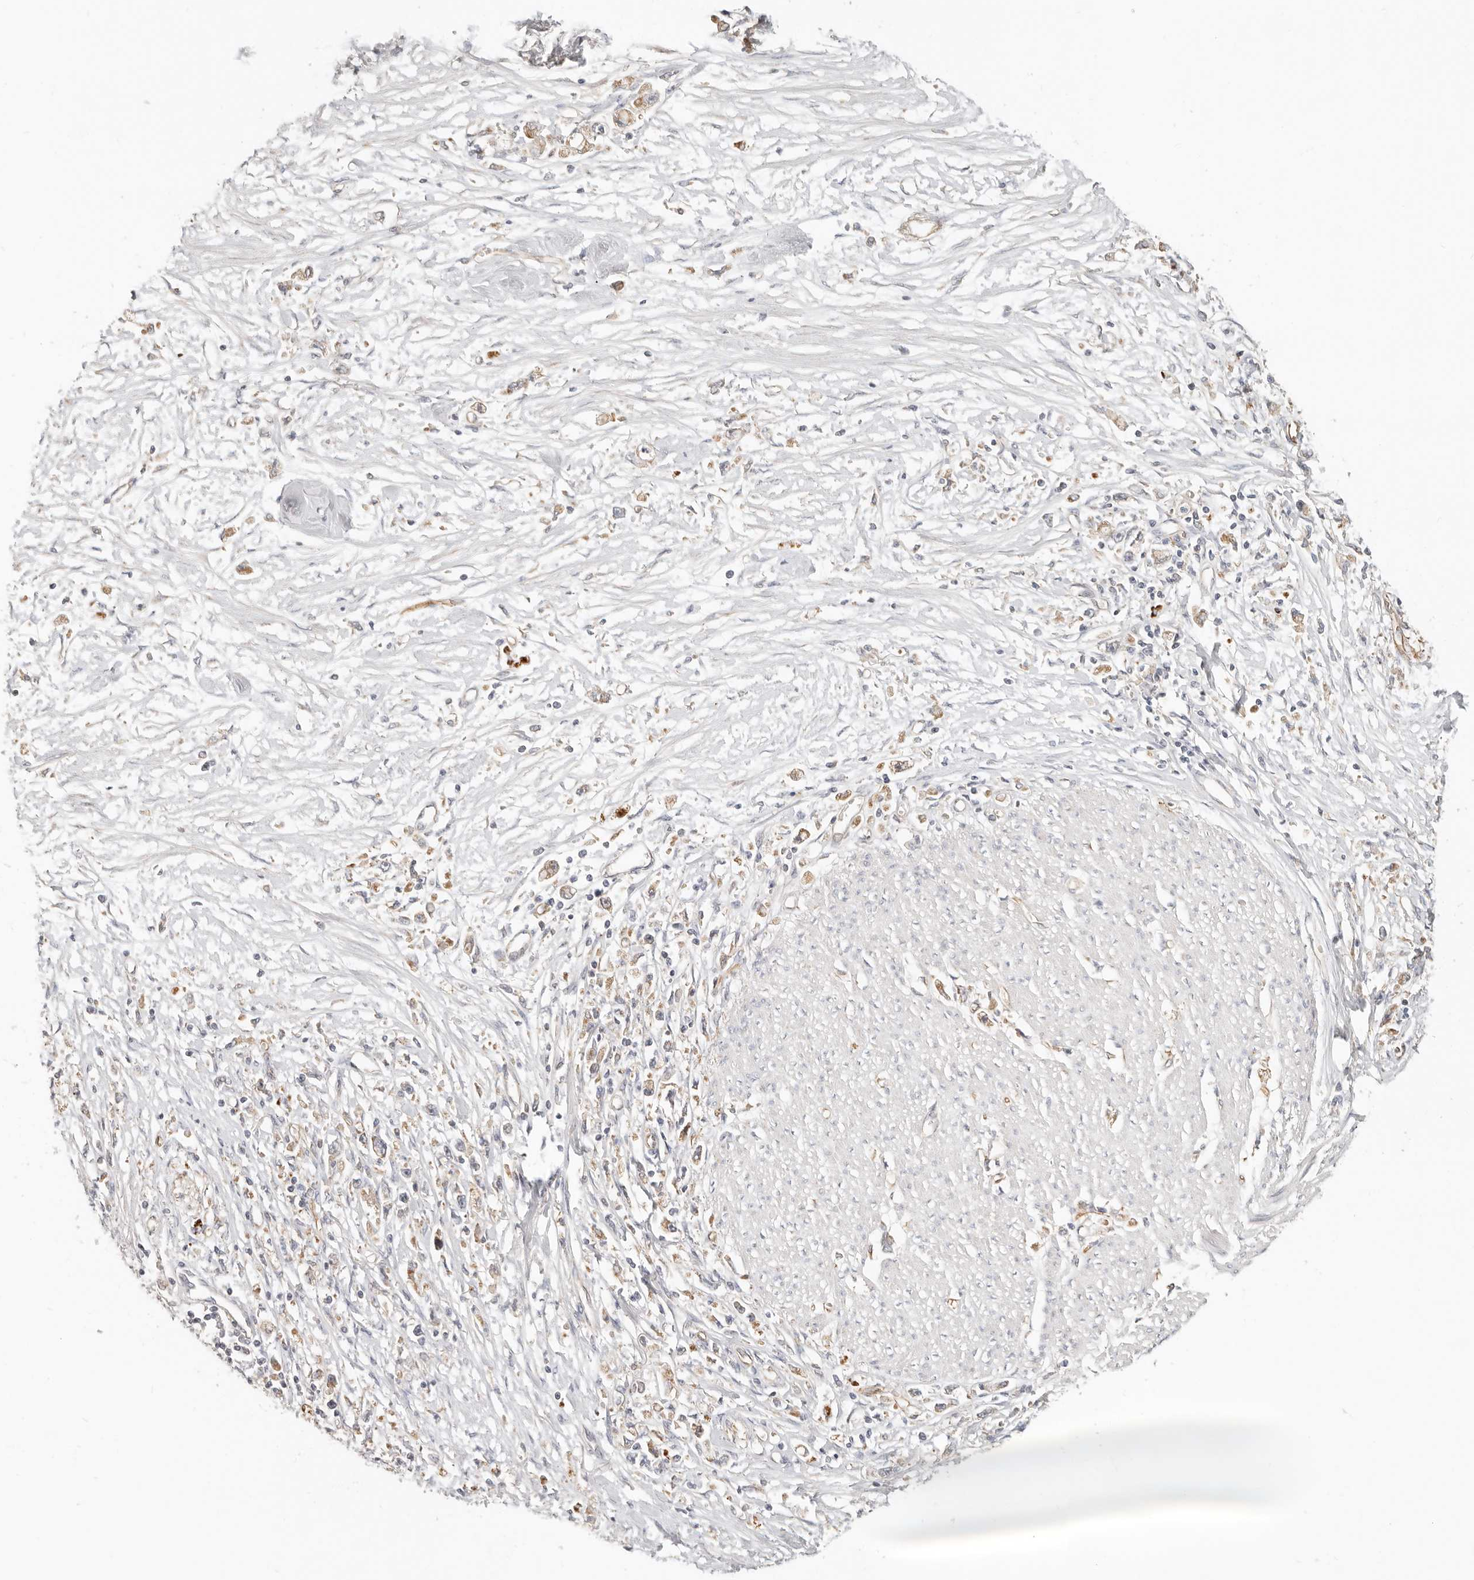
{"staining": {"intensity": "weak", "quantity": "25%-75%", "location": "cytoplasmic/membranous"}, "tissue": "stomach cancer", "cell_type": "Tumor cells", "image_type": "cancer", "snomed": [{"axis": "morphology", "description": "Adenocarcinoma, NOS"}, {"axis": "topography", "description": "Stomach"}], "caption": "The micrograph demonstrates staining of stomach cancer (adenocarcinoma), revealing weak cytoplasmic/membranous protein positivity (brown color) within tumor cells. (Brightfield microscopy of DAB IHC at high magnification).", "gene": "SPRING1", "patient": {"sex": "female", "age": 59}}